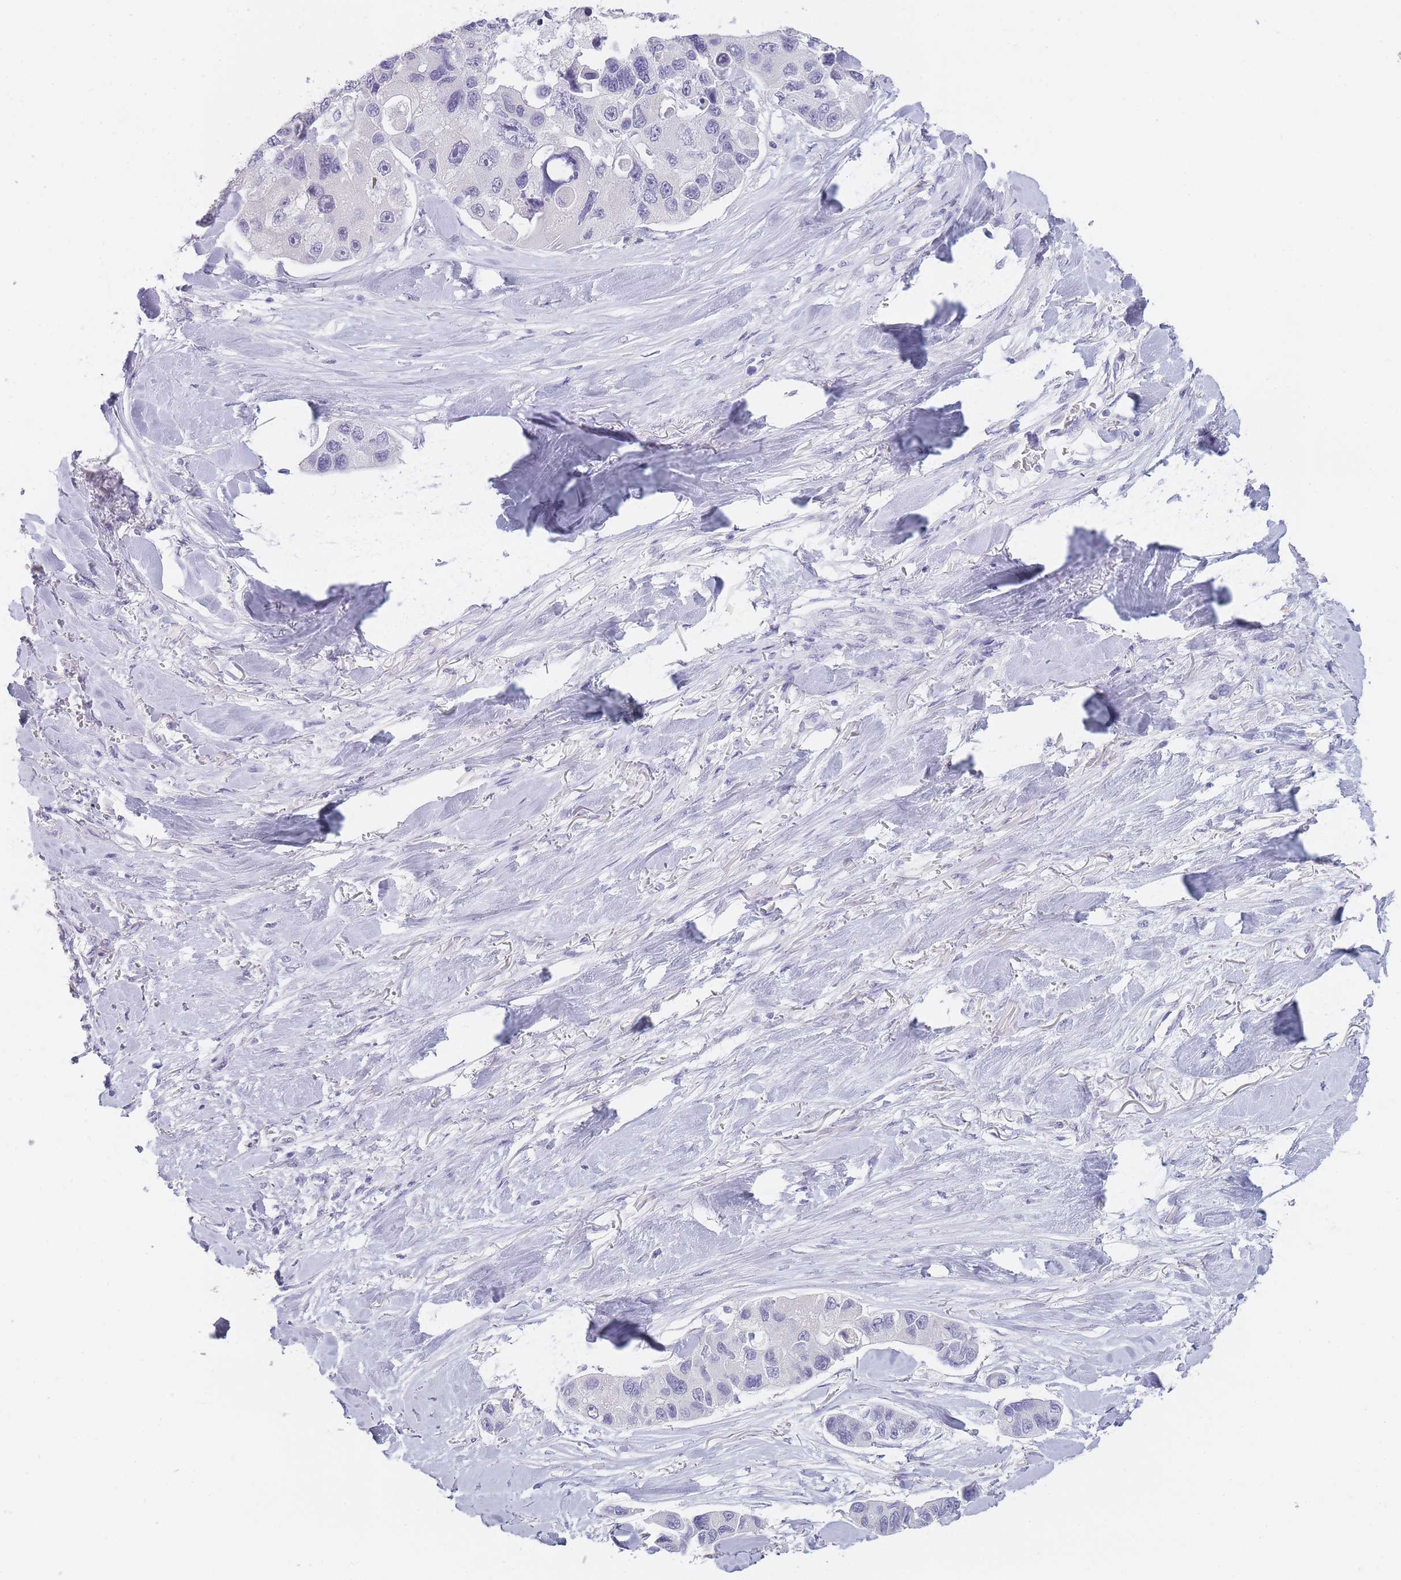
{"staining": {"intensity": "negative", "quantity": "none", "location": "none"}, "tissue": "lung cancer", "cell_type": "Tumor cells", "image_type": "cancer", "snomed": [{"axis": "morphology", "description": "Adenocarcinoma, NOS"}, {"axis": "topography", "description": "Lung"}], "caption": "This histopathology image is of lung cancer stained with IHC to label a protein in brown with the nuclei are counter-stained blue. There is no positivity in tumor cells. (DAB immunohistochemistry (IHC) with hematoxylin counter stain).", "gene": "INS", "patient": {"sex": "female", "age": 54}}